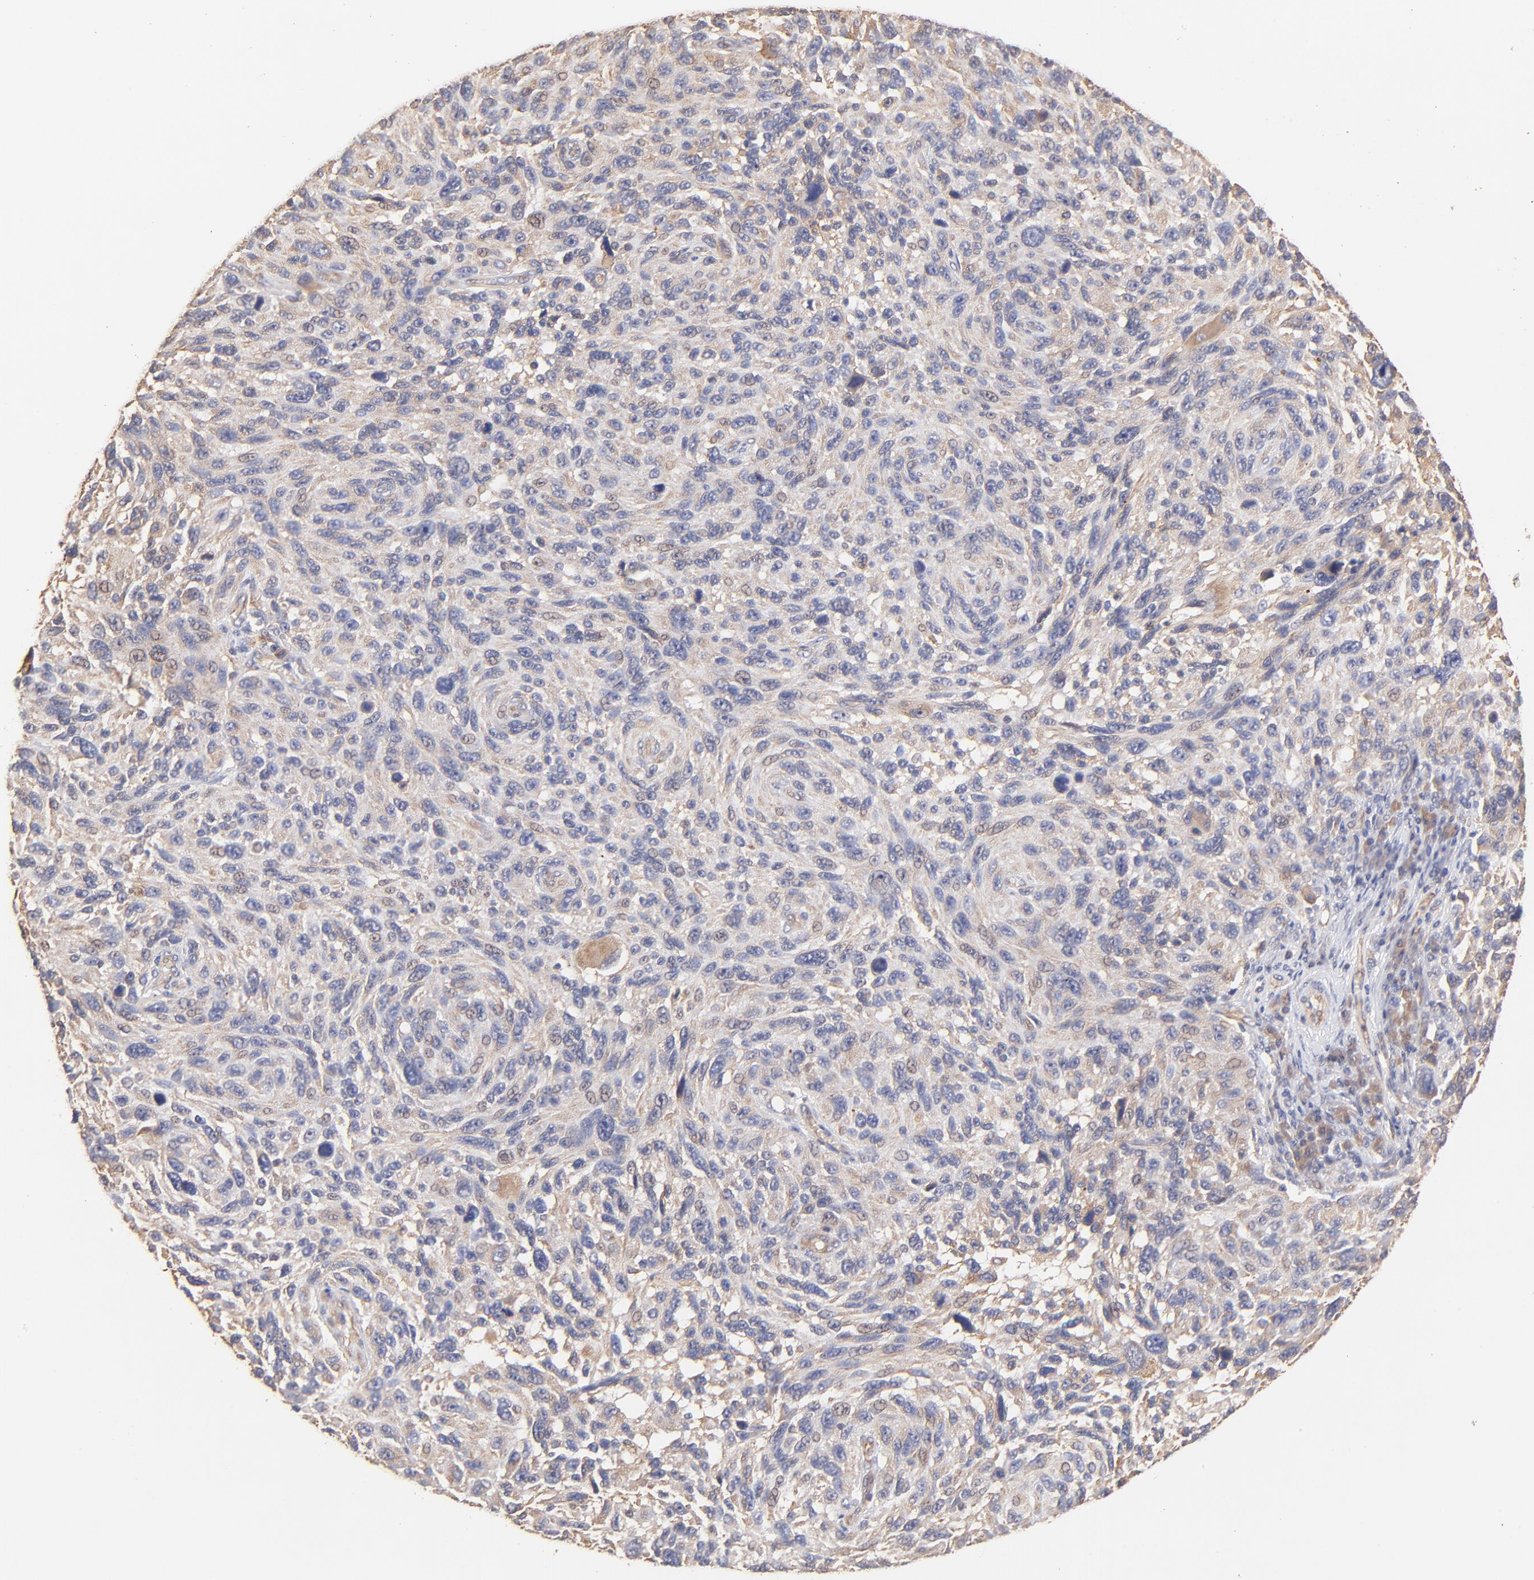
{"staining": {"intensity": "weak", "quantity": ">75%", "location": "cytoplasmic/membranous"}, "tissue": "melanoma", "cell_type": "Tumor cells", "image_type": "cancer", "snomed": [{"axis": "morphology", "description": "Malignant melanoma, NOS"}, {"axis": "topography", "description": "Skin"}], "caption": "Tumor cells display low levels of weak cytoplasmic/membranous positivity in approximately >75% of cells in malignant melanoma. Using DAB (brown) and hematoxylin (blue) stains, captured at high magnification using brightfield microscopy.", "gene": "TNFAIP3", "patient": {"sex": "male", "age": 53}}